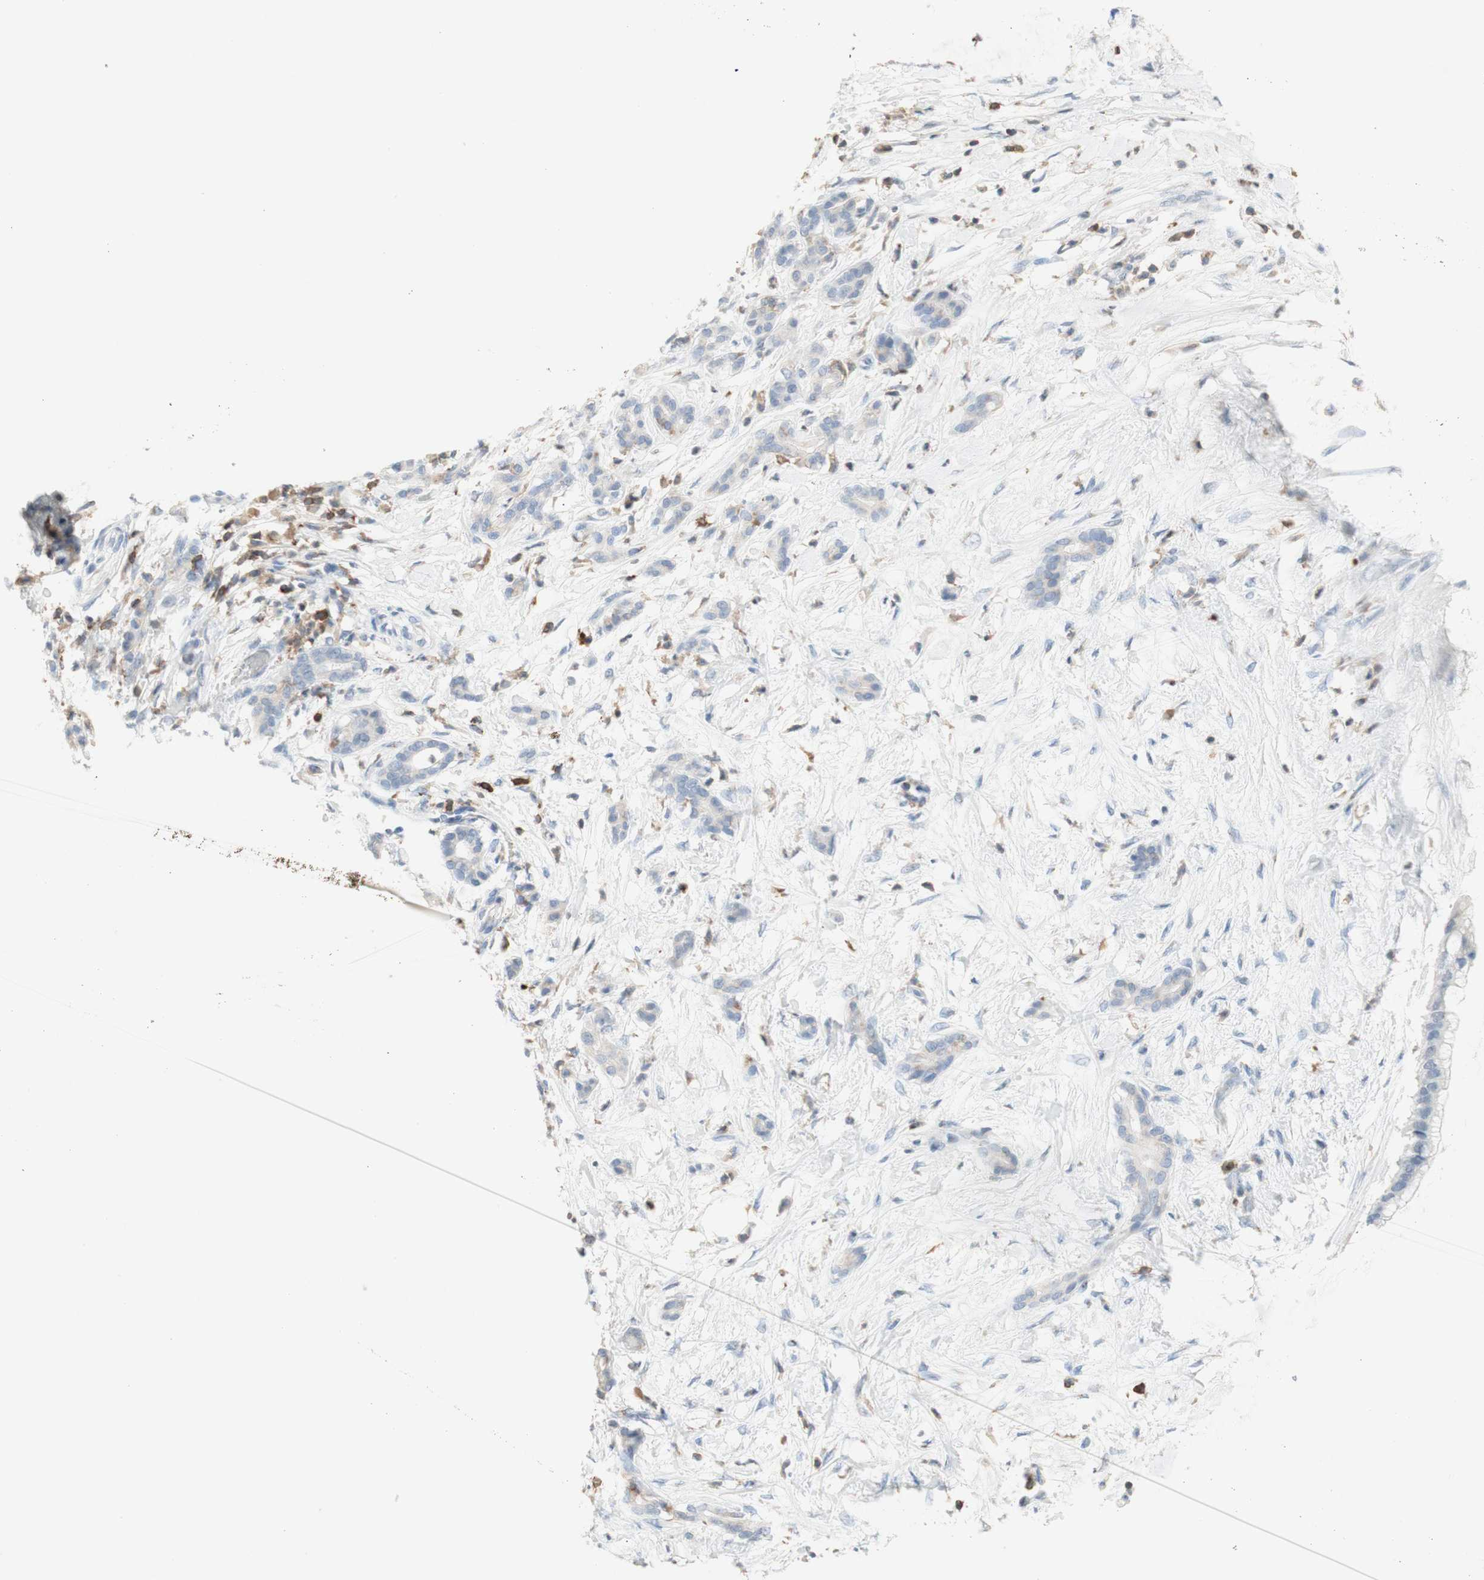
{"staining": {"intensity": "negative", "quantity": "none", "location": "none"}, "tissue": "pancreatic cancer", "cell_type": "Tumor cells", "image_type": "cancer", "snomed": [{"axis": "morphology", "description": "Adenocarcinoma, NOS"}, {"axis": "topography", "description": "Pancreas"}], "caption": "Pancreatic cancer (adenocarcinoma) stained for a protein using immunohistochemistry (IHC) exhibits no positivity tumor cells.", "gene": "SPINK6", "patient": {"sex": "male", "age": 41}}